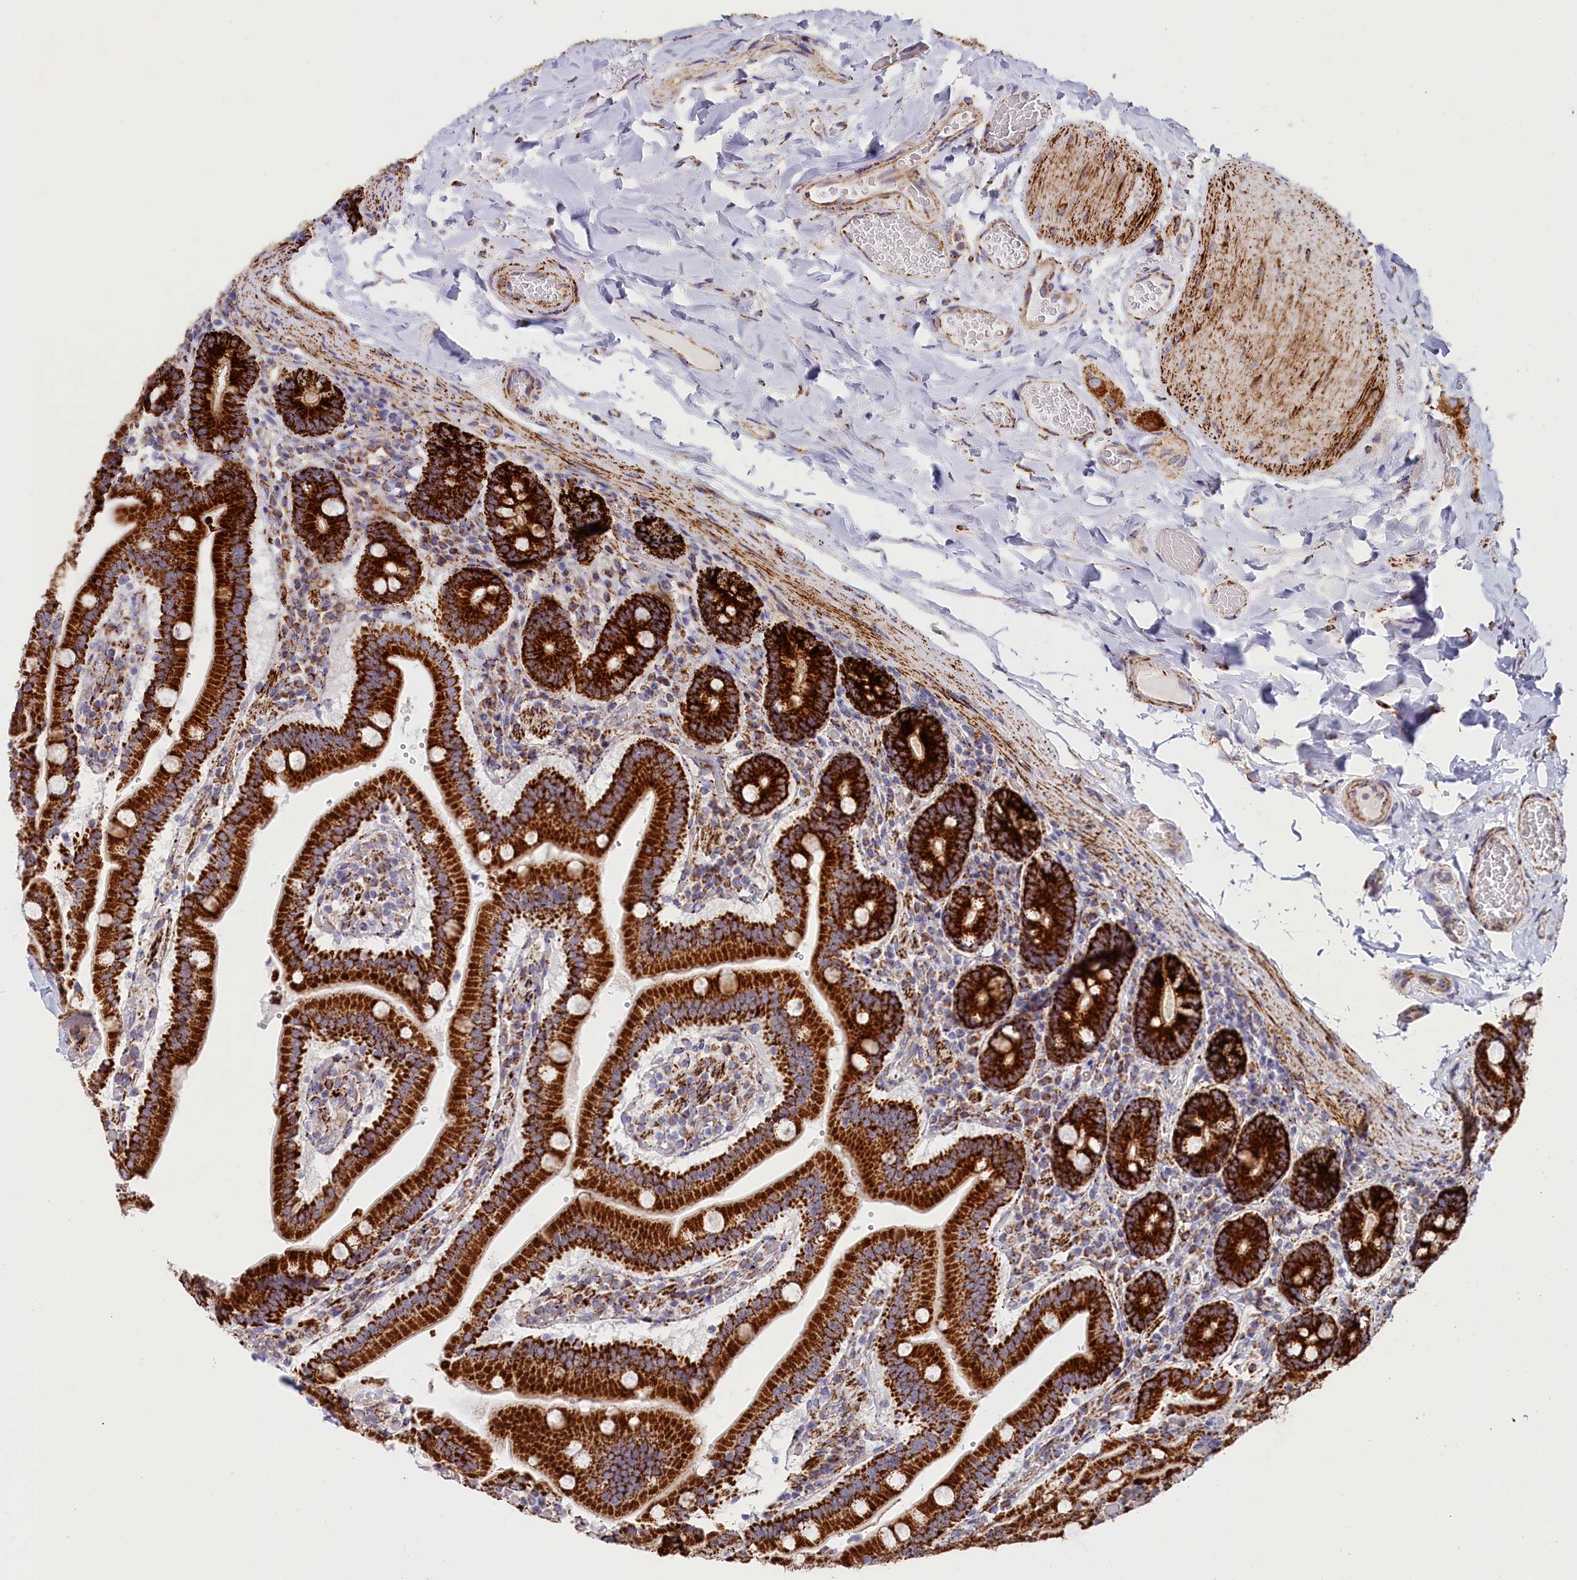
{"staining": {"intensity": "strong", "quantity": ">75%", "location": "cytoplasmic/membranous"}, "tissue": "duodenum", "cell_type": "Glandular cells", "image_type": "normal", "snomed": [{"axis": "morphology", "description": "Normal tissue, NOS"}, {"axis": "topography", "description": "Duodenum"}], "caption": "The image exhibits staining of benign duodenum, revealing strong cytoplasmic/membranous protein expression (brown color) within glandular cells.", "gene": "AKTIP", "patient": {"sex": "female", "age": 62}}